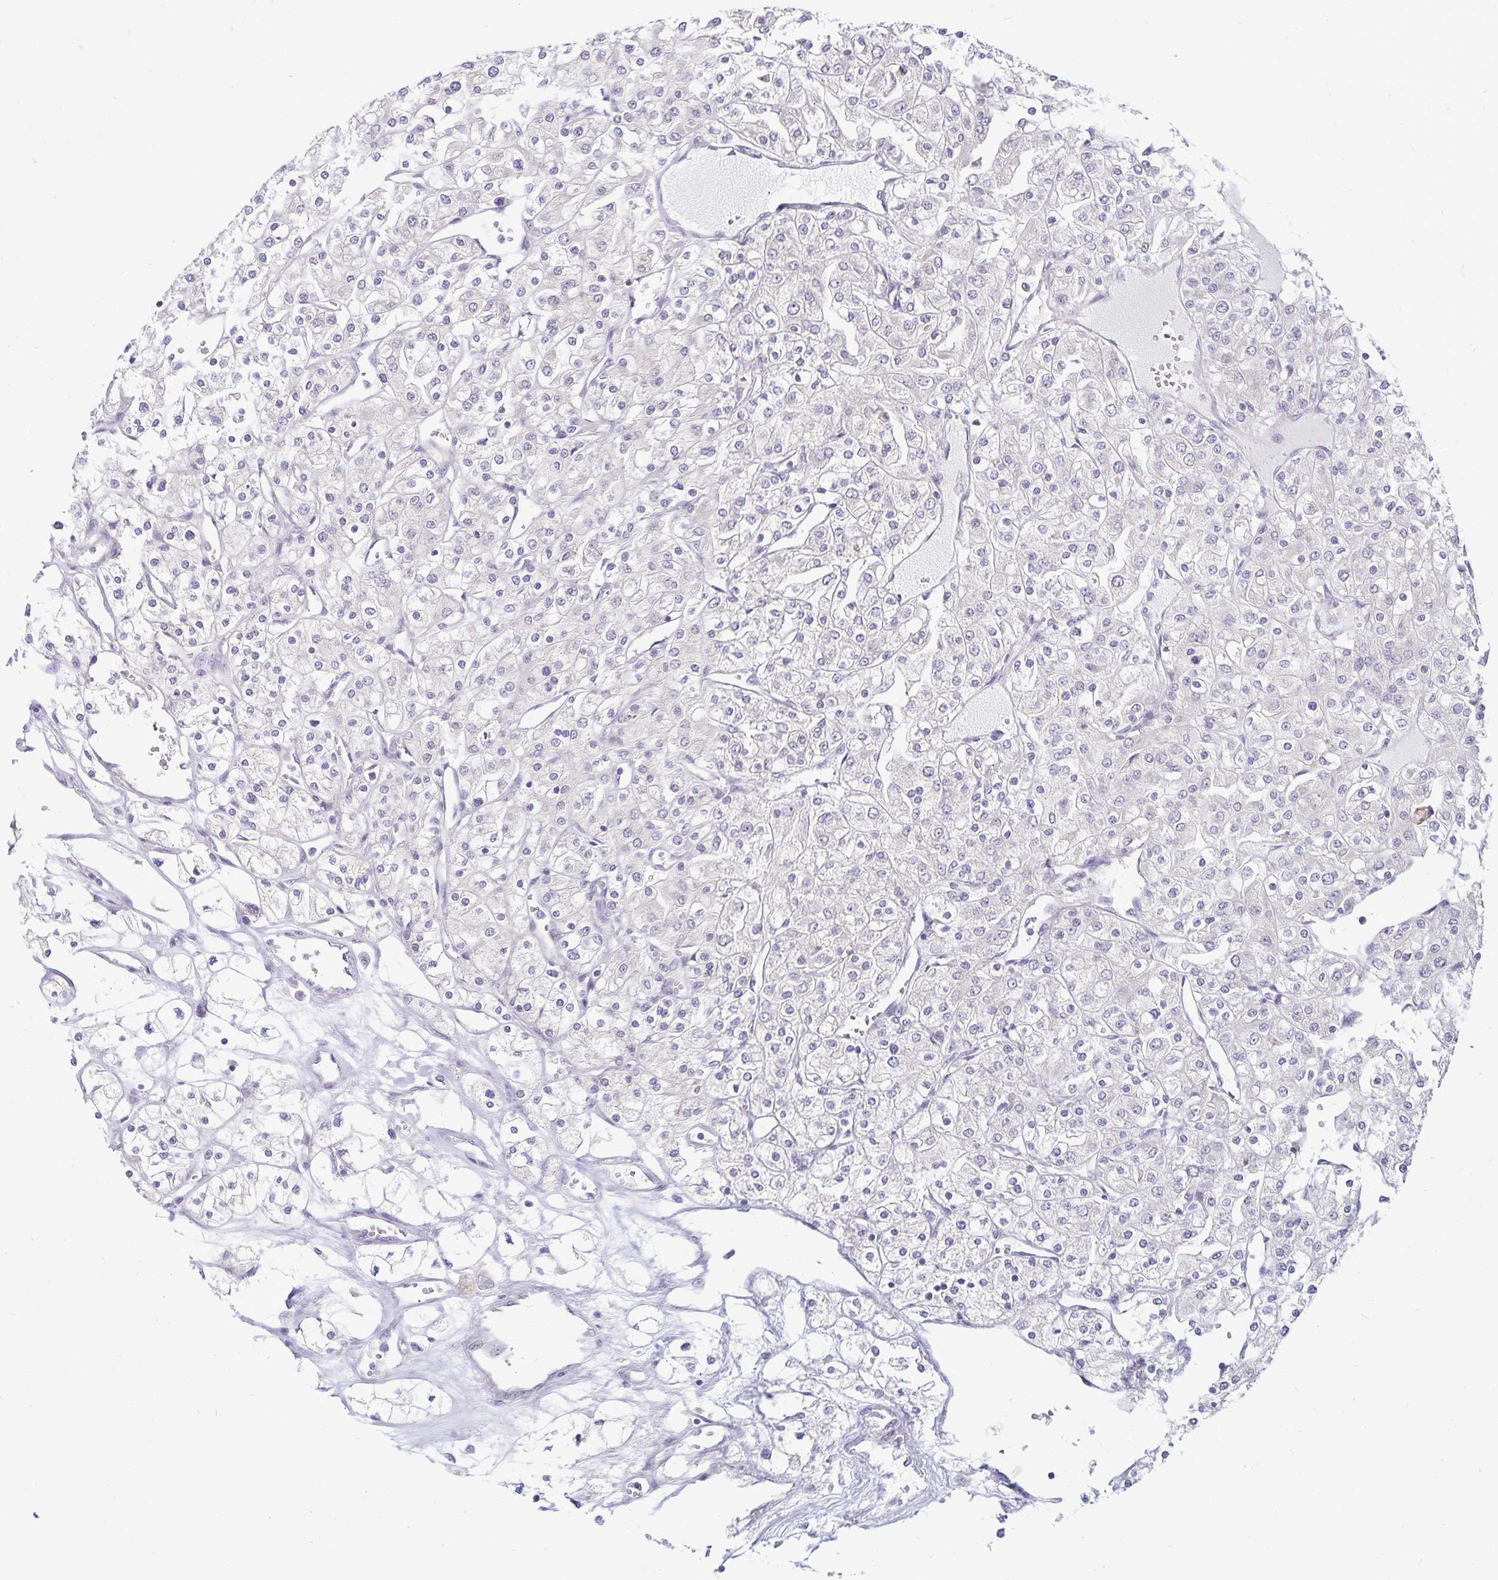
{"staining": {"intensity": "negative", "quantity": "none", "location": "none"}, "tissue": "renal cancer", "cell_type": "Tumor cells", "image_type": "cancer", "snomed": [{"axis": "morphology", "description": "Adenocarcinoma, NOS"}, {"axis": "topography", "description": "Kidney"}], "caption": "Immunohistochemistry of adenocarcinoma (renal) shows no positivity in tumor cells.", "gene": "EXOC6B", "patient": {"sex": "male", "age": 80}}